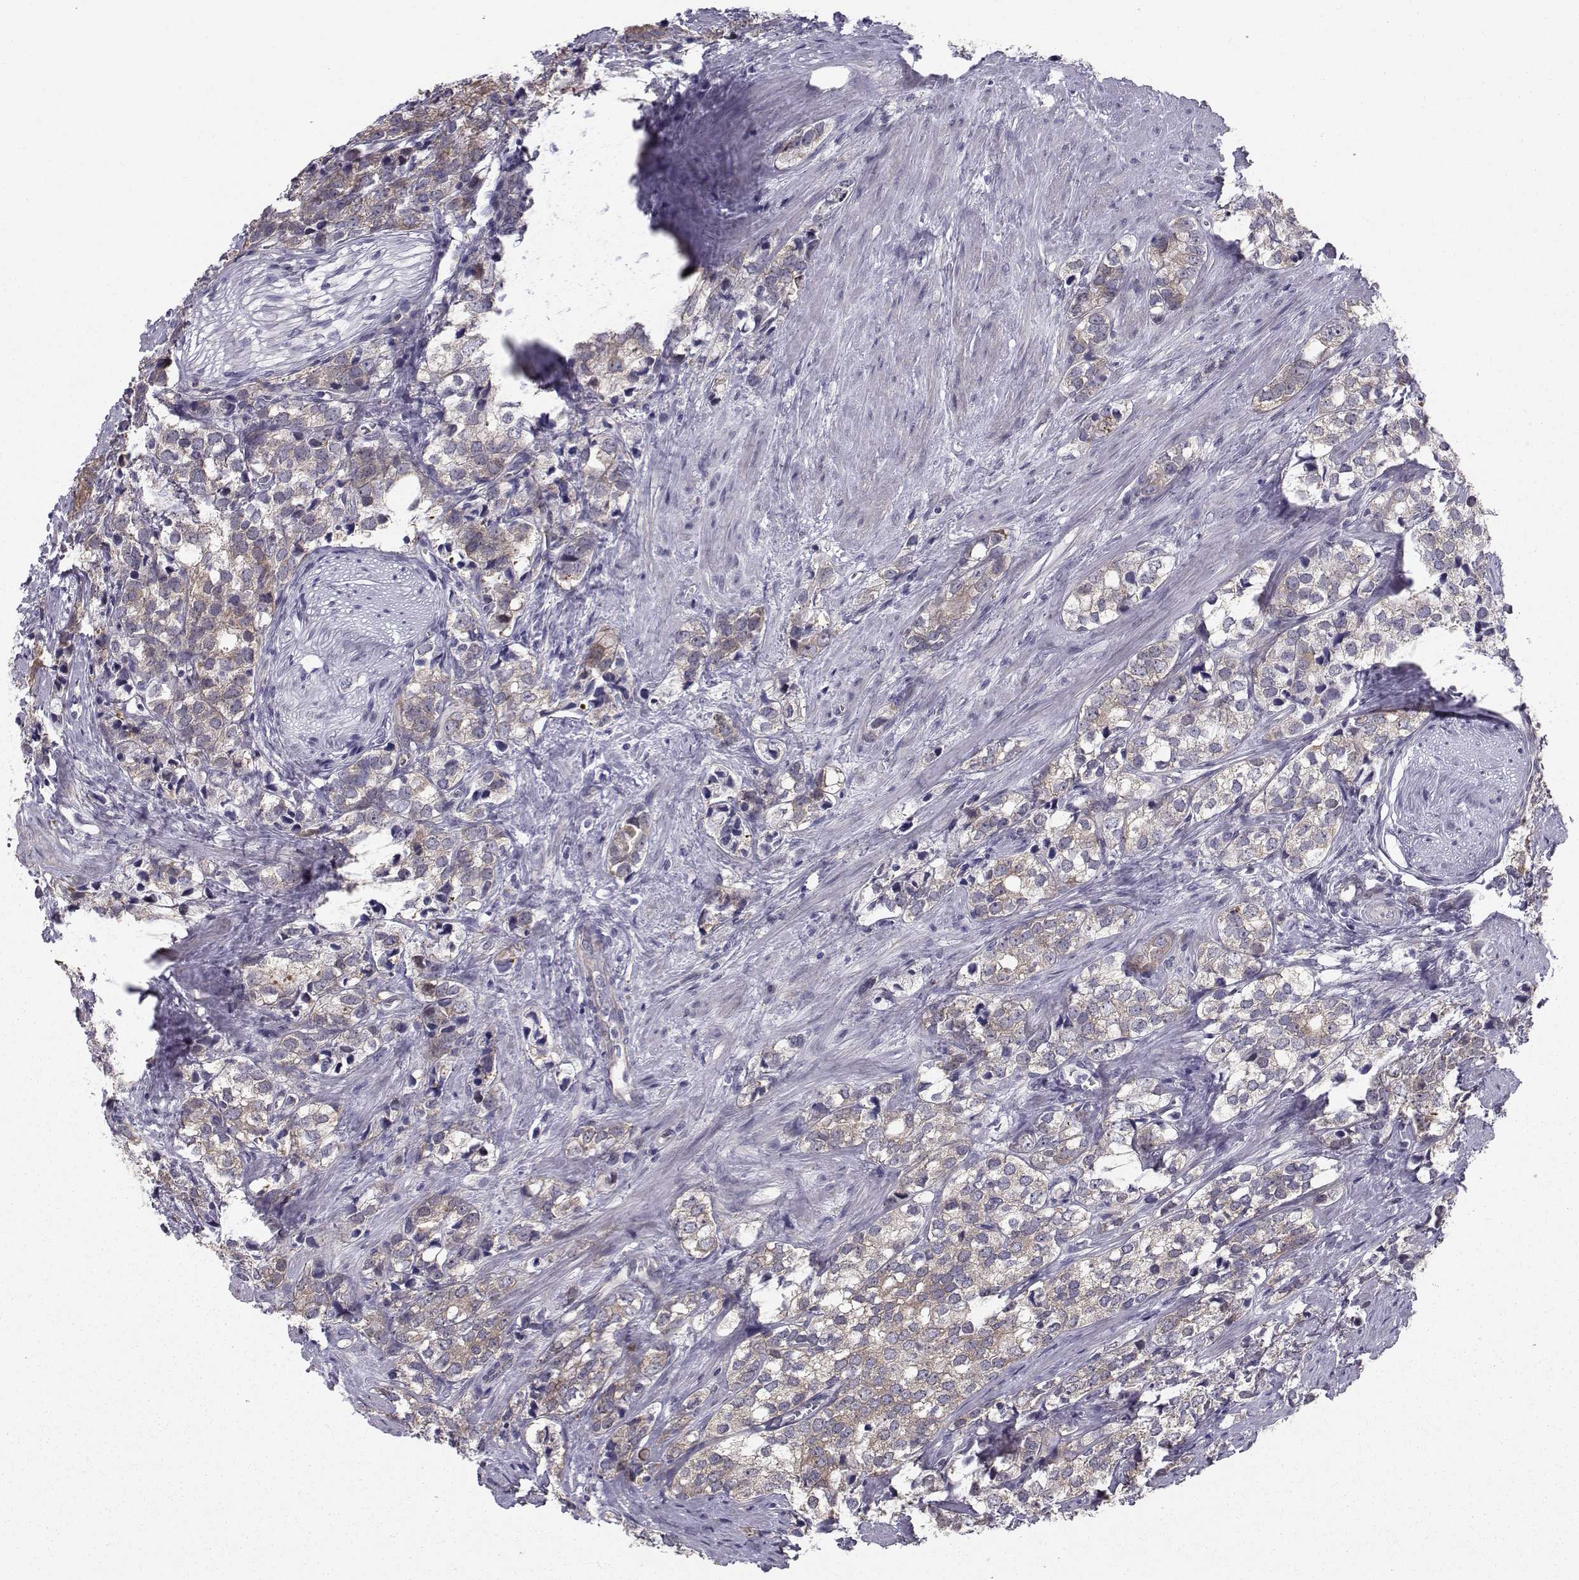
{"staining": {"intensity": "moderate", "quantity": "25%-75%", "location": "cytoplasmic/membranous"}, "tissue": "prostate cancer", "cell_type": "Tumor cells", "image_type": "cancer", "snomed": [{"axis": "morphology", "description": "Adenocarcinoma, NOS"}, {"axis": "topography", "description": "Prostate and seminal vesicle, NOS"}], "caption": "DAB immunohistochemical staining of adenocarcinoma (prostate) exhibits moderate cytoplasmic/membranous protein positivity in about 25%-75% of tumor cells.", "gene": "HSP90AB1", "patient": {"sex": "male", "age": 63}}